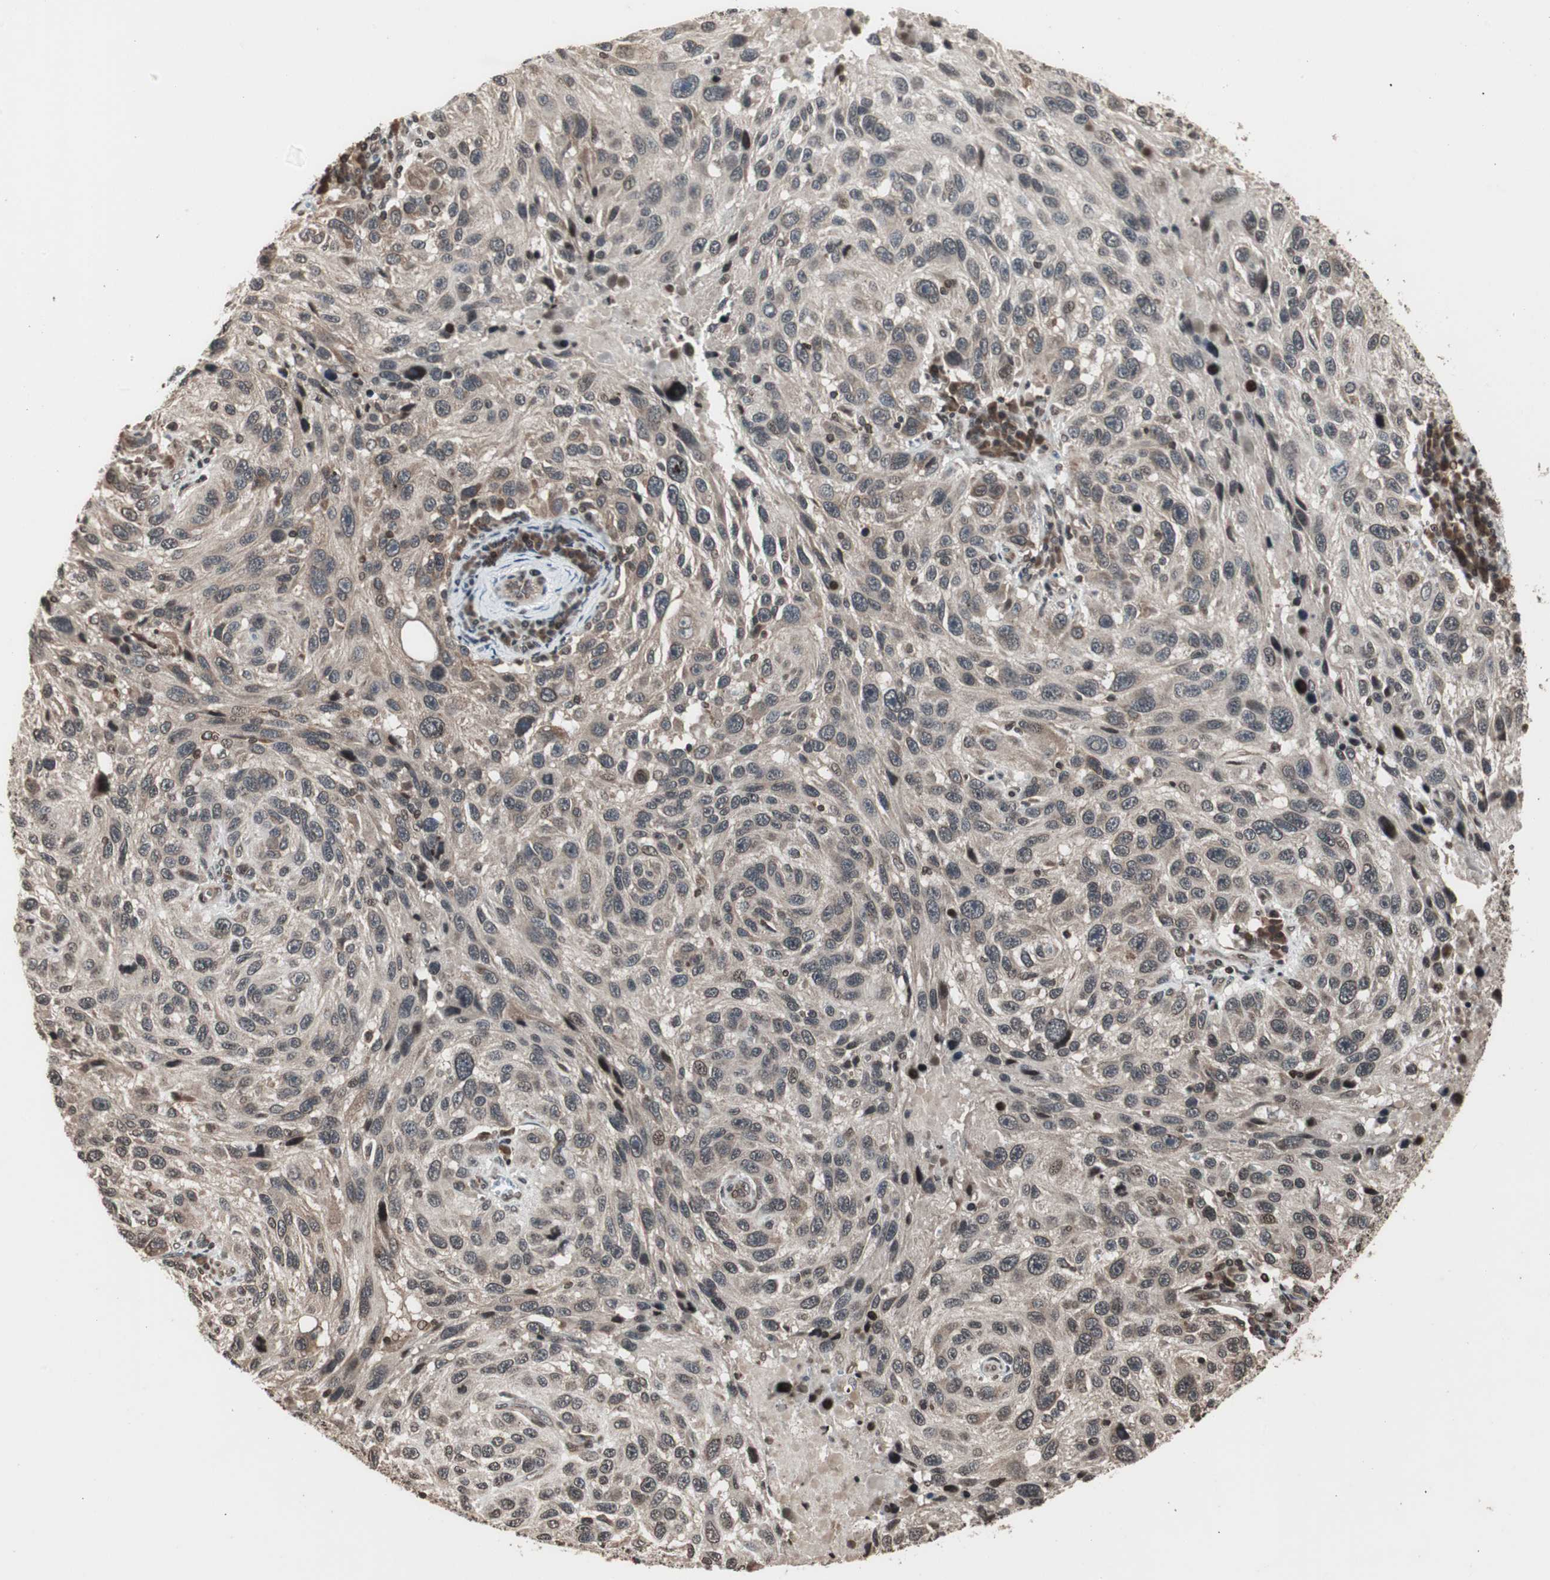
{"staining": {"intensity": "weak", "quantity": ">75%", "location": "cytoplasmic/membranous"}, "tissue": "melanoma", "cell_type": "Tumor cells", "image_type": "cancer", "snomed": [{"axis": "morphology", "description": "Malignant melanoma, NOS"}, {"axis": "topography", "description": "Skin"}], "caption": "Immunohistochemistry (IHC) micrograph of malignant melanoma stained for a protein (brown), which displays low levels of weak cytoplasmic/membranous positivity in about >75% of tumor cells.", "gene": "ZFC3H1", "patient": {"sex": "male", "age": 53}}